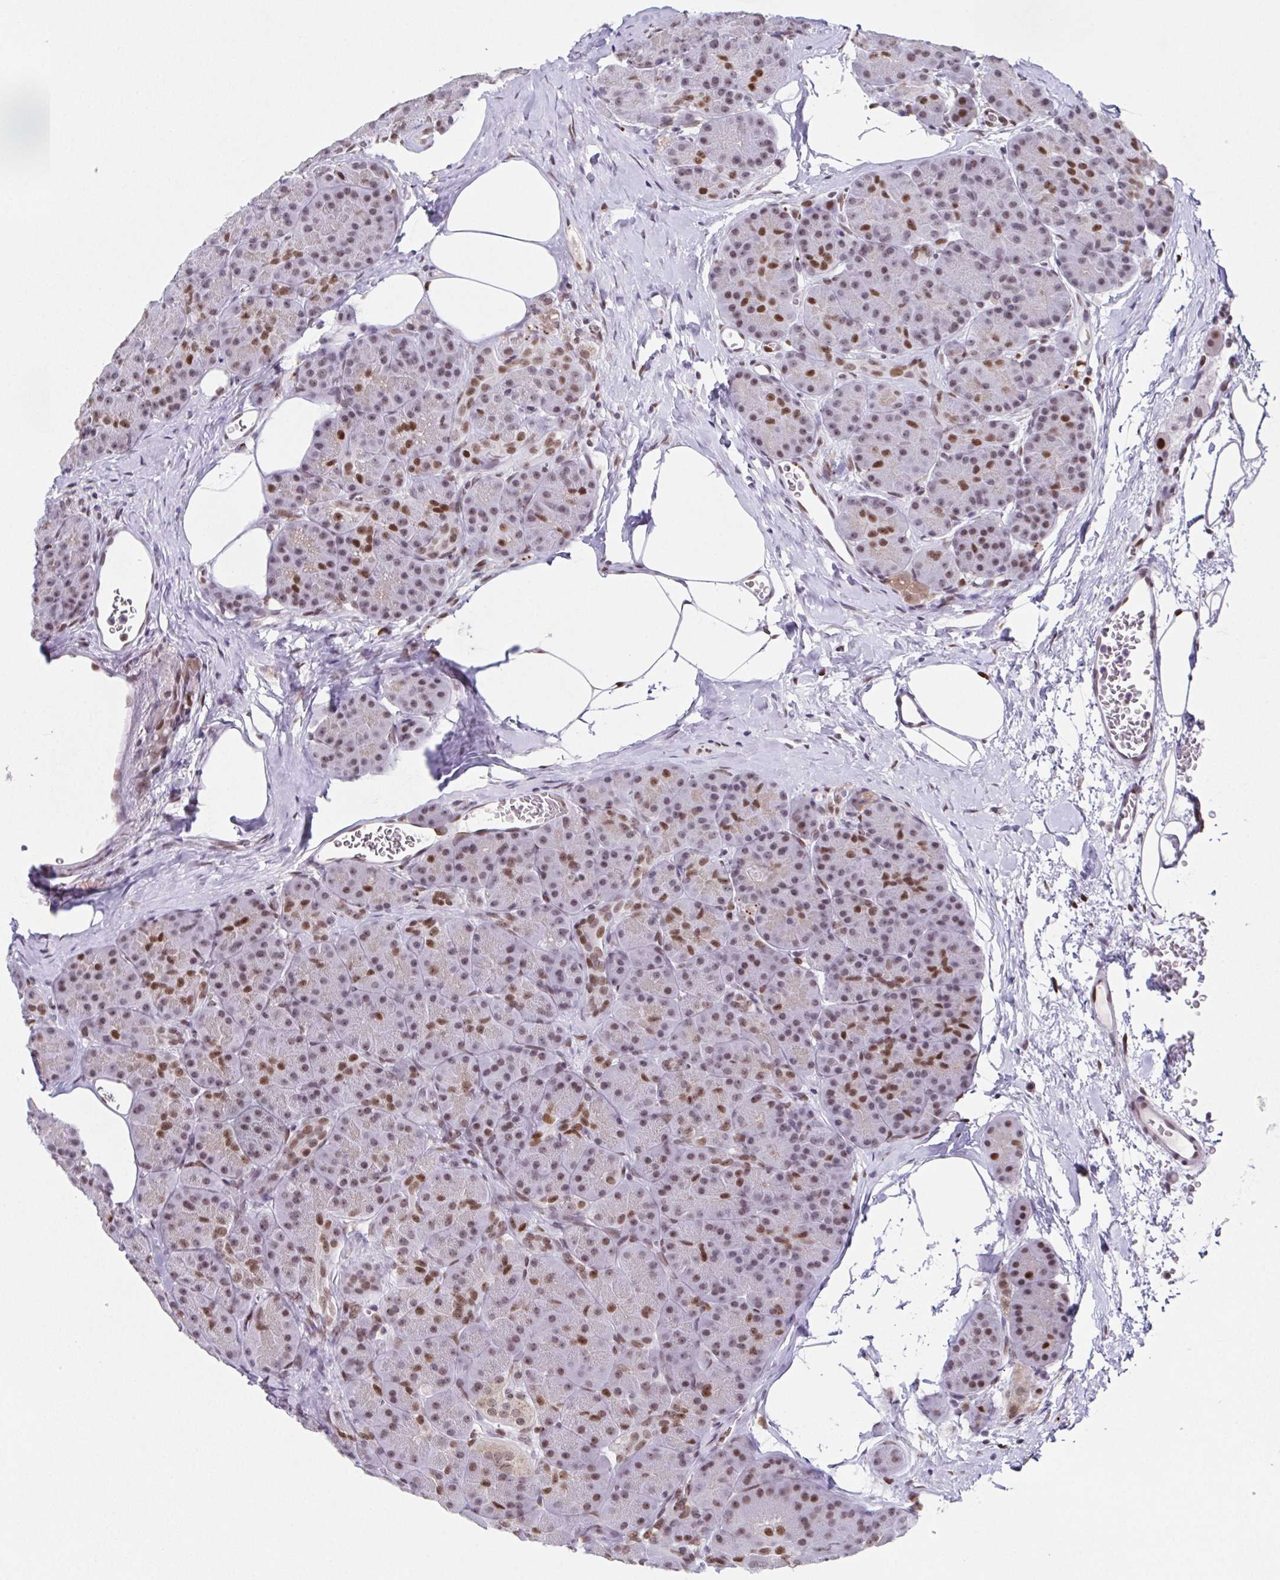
{"staining": {"intensity": "moderate", "quantity": "25%-75%", "location": "nuclear"}, "tissue": "pancreas", "cell_type": "Exocrine glandular cells", "image_type": "normal", "snomed": [{"axis": "morphology", "description": "Normal tissue, NOS"}, {"axis": "topography", "description": "Pancreas"}], "caption": "The image reveals staining of benign pancreas, revealing moderate nuclear protein positivity (brown color) within exocrine glandular cells.", "gene": "RB1", "patient": {"sex": "male", "age": 57}}